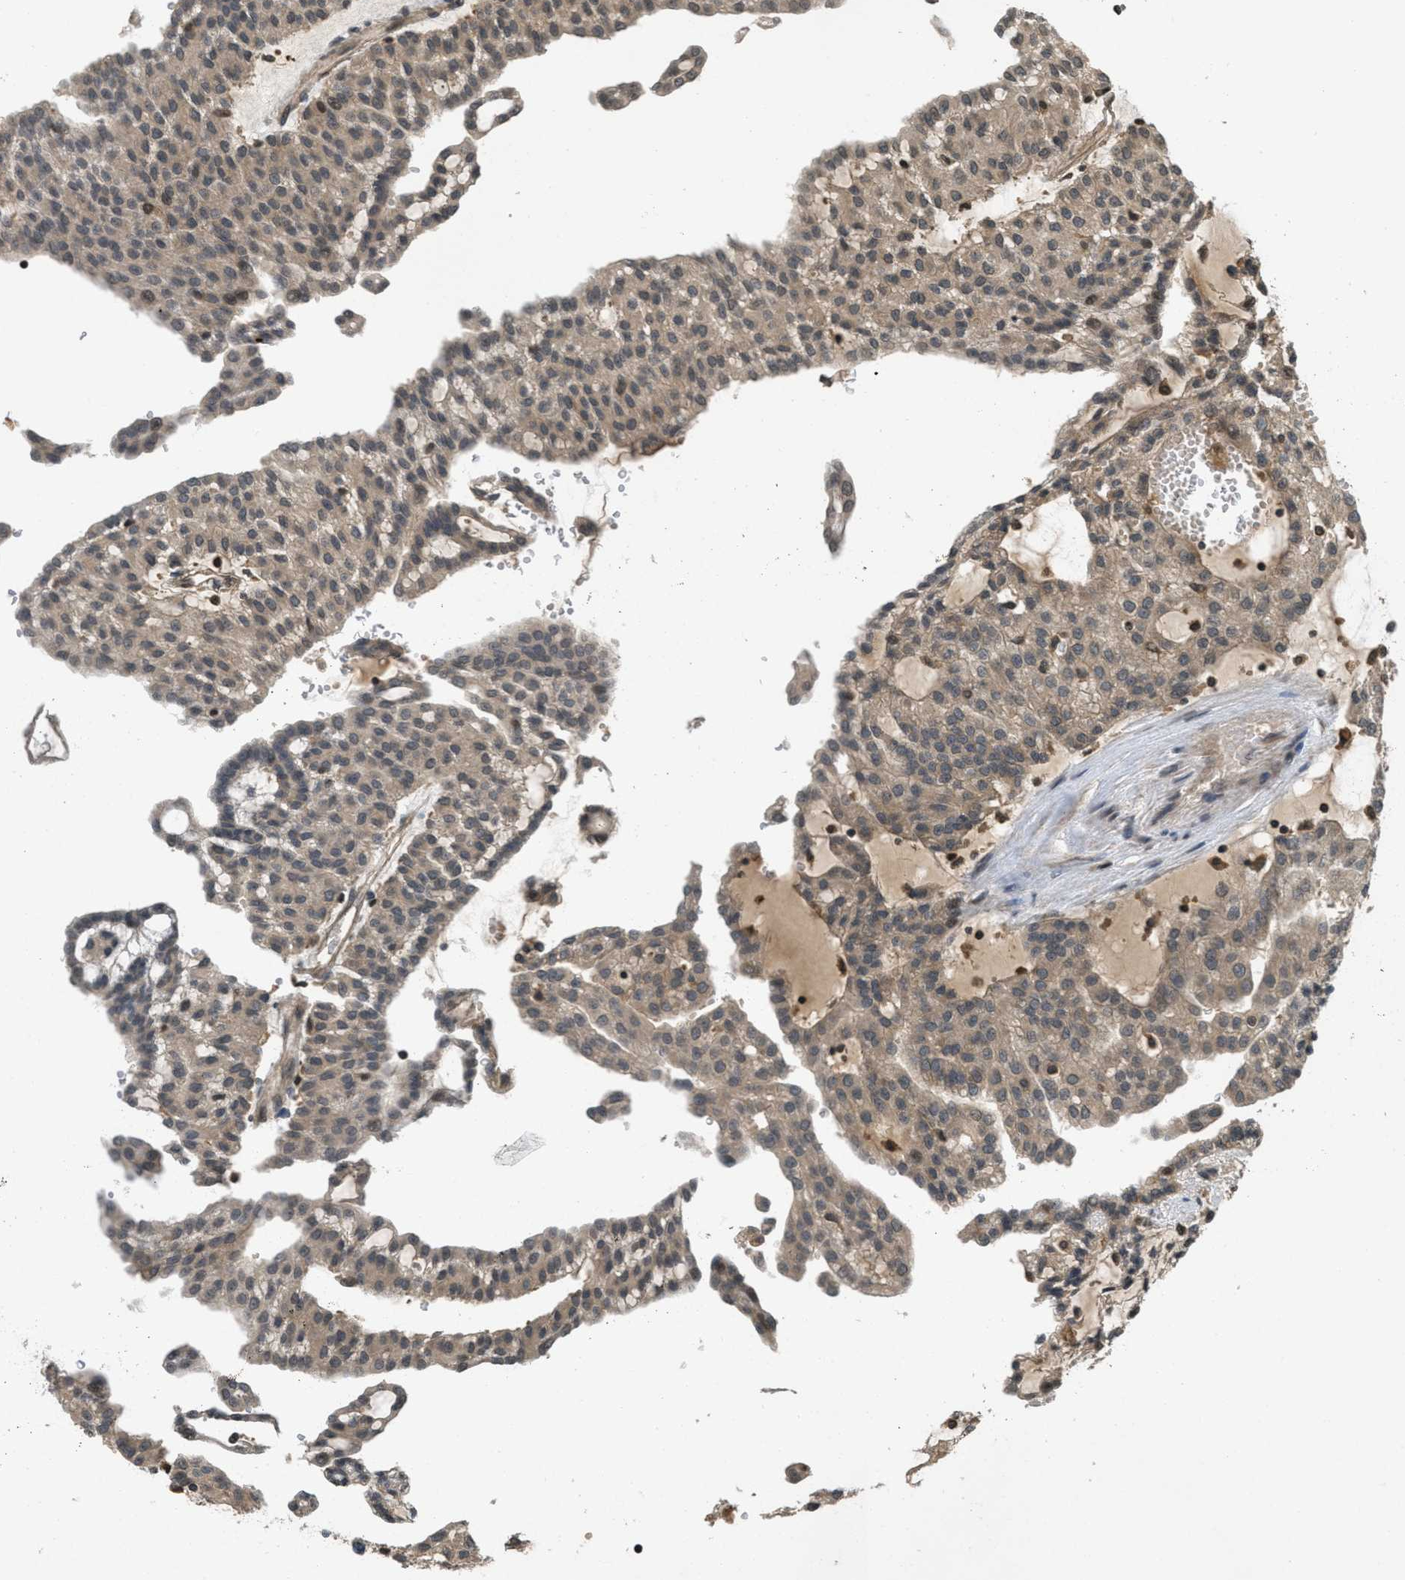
{"staining": {"intensity": "weak", "quantity": ">75%", "location": "cytoplasmic/membranous"}, "tissue": "renal cancer", "cell_type": "Tumor cells", "image_type": "cancer", "snomed": [{"axis": "morphology", "description": "Adenocarcinoma, NOS"}, {"axis": "topography", "description": "Kidney"}], "caption": "Immunohistochemistry image of human renal cancer (adenocarcinoma) stained for a protein (brown), which demonstrates low levels of weak cytoplasmic/membranous positivity in about >75% of tumor cells.", "gene": "ATG7", "patient": {"sex": "male", "age": 63}}